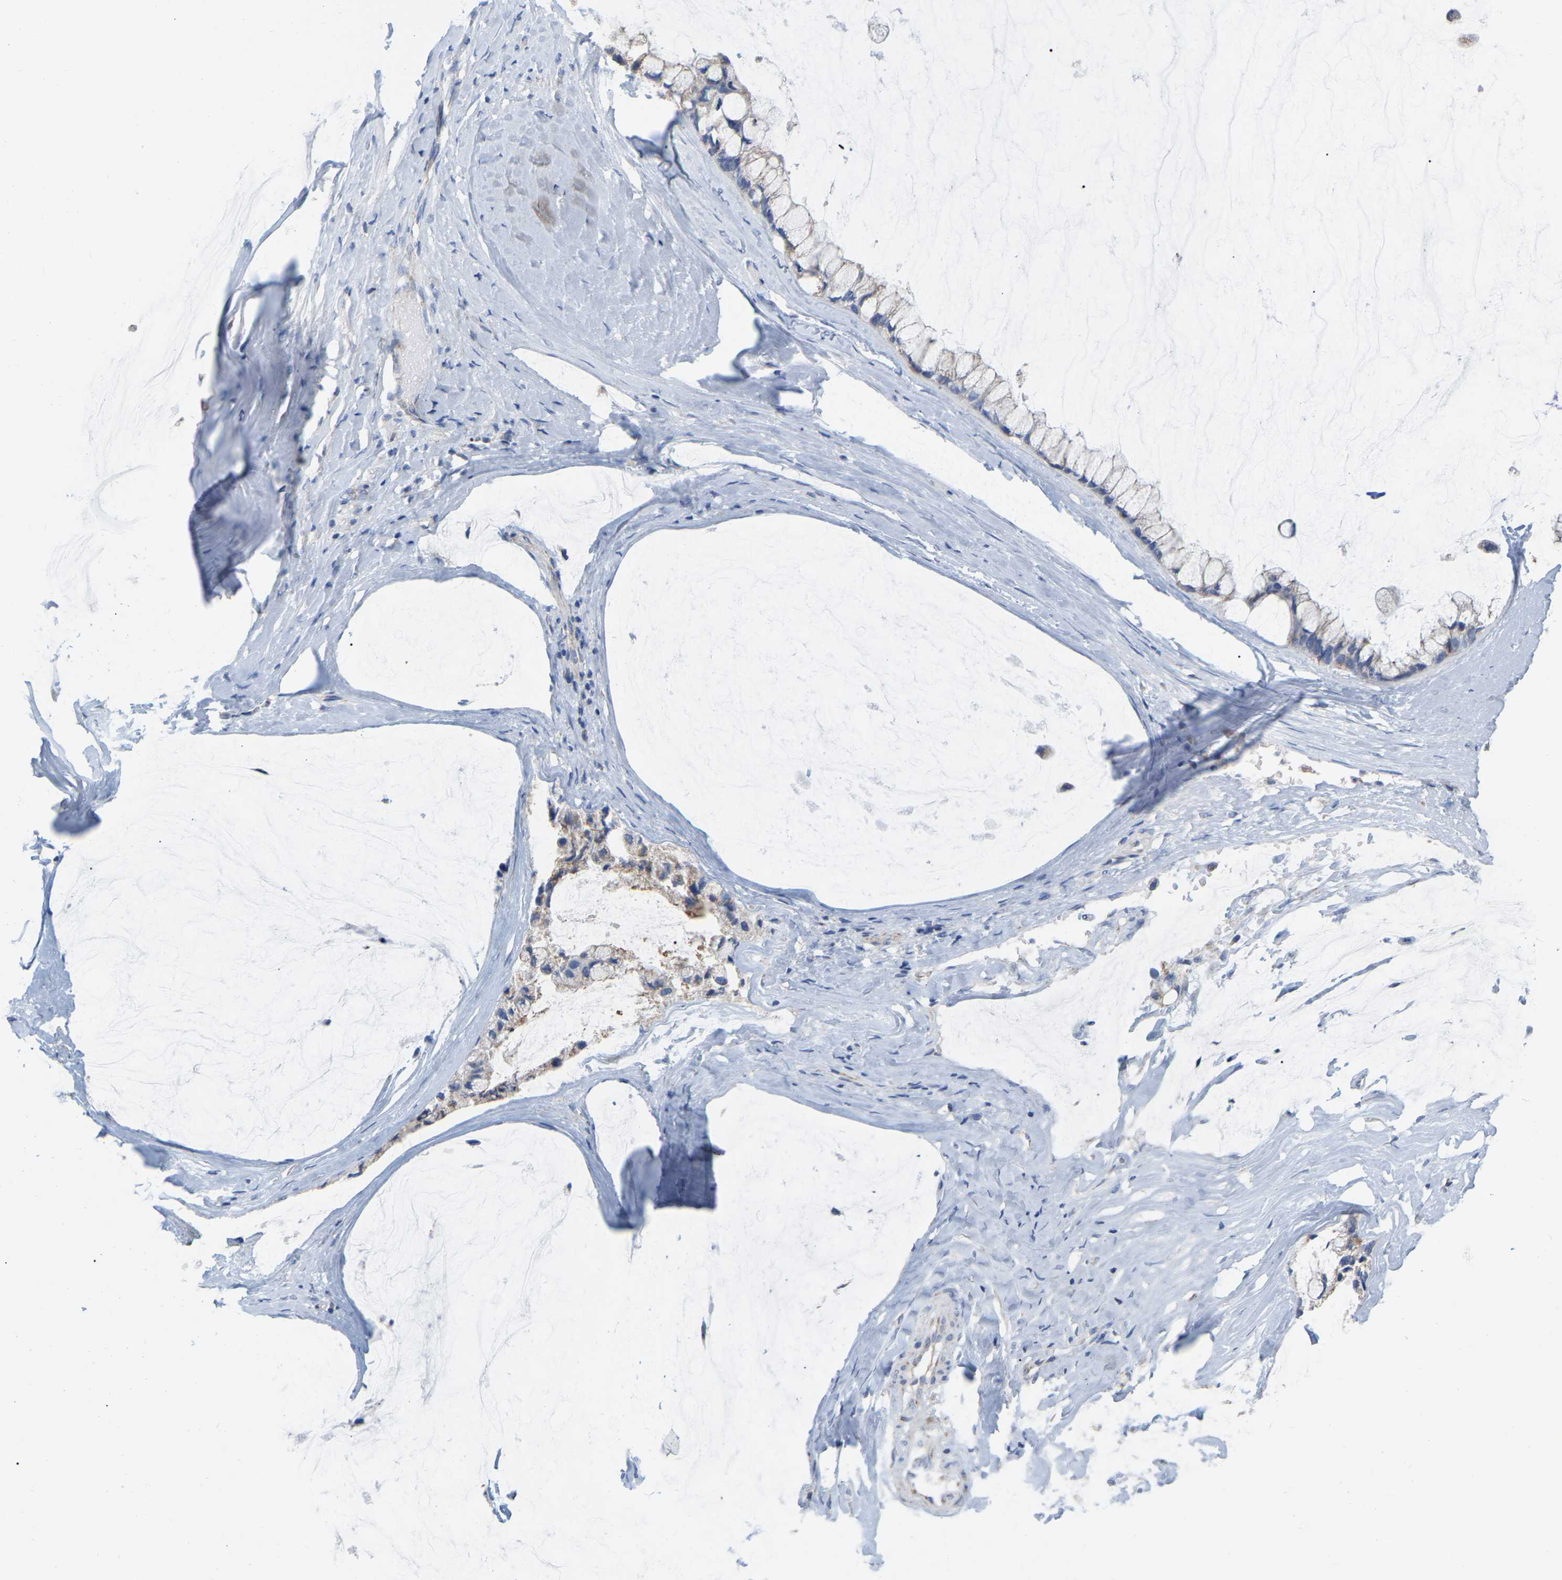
{"staining": {"intensity": "weak", "quantity": "<25%", "location": "cytoplasmic/membranous"}, "tissue": "ovarian cancer", "cell_type": "Tumor cells", "image_type": "cancer", "snomed": [{"axis": "morphology", "description": "Cystadenocarcinoma, mucinous, NOS"}, {"axis": "topography", "description": "Ovary"}], "caption": "Histopathology image shows no protein expression in tumor cells of mucinous cystadenocarcinoma (ovarian) tissue.", "gene": "CBLB", "patient": {"sex": "female", "age": 39}}